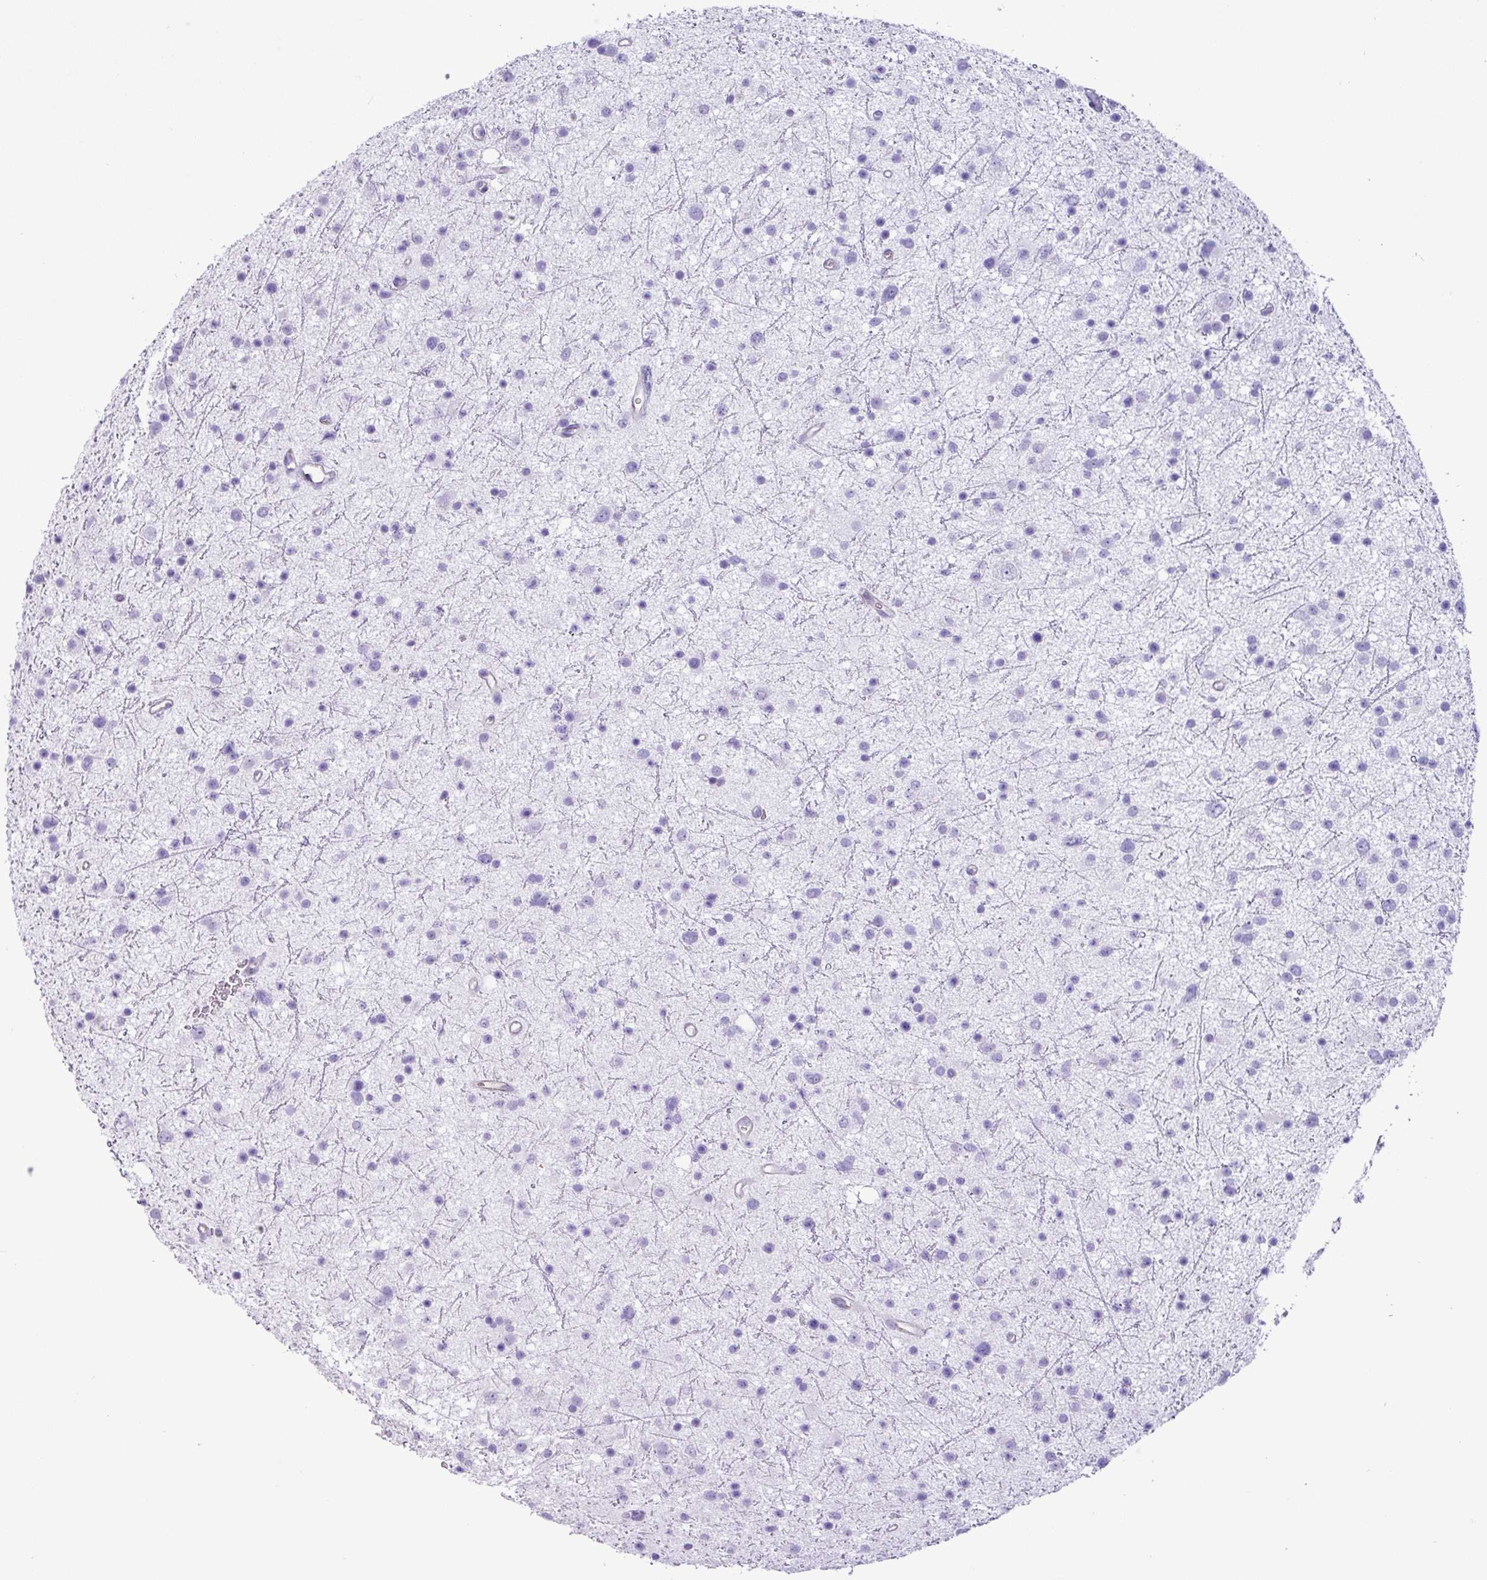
{"staining": {"intensity": "negative", "quantity": "none", "location": "none"}, "tissue": "glioma", "cell_type": "Tumor cells", "image_type": "cancer", "snomed": [{"axis": "morphology", "description": "Glioma, malignant, Low grade"}, {"axis": "topography", "description": "Cerebral cortex"}], "caption": "Immunohistochemical staining of human malignant glioma (low-grade) exhibits no significant positivity in tumor cells. Nuclei are stained in blue.", "gene": "CKMT2", "patient": {"sex": "female", "age": 39}}